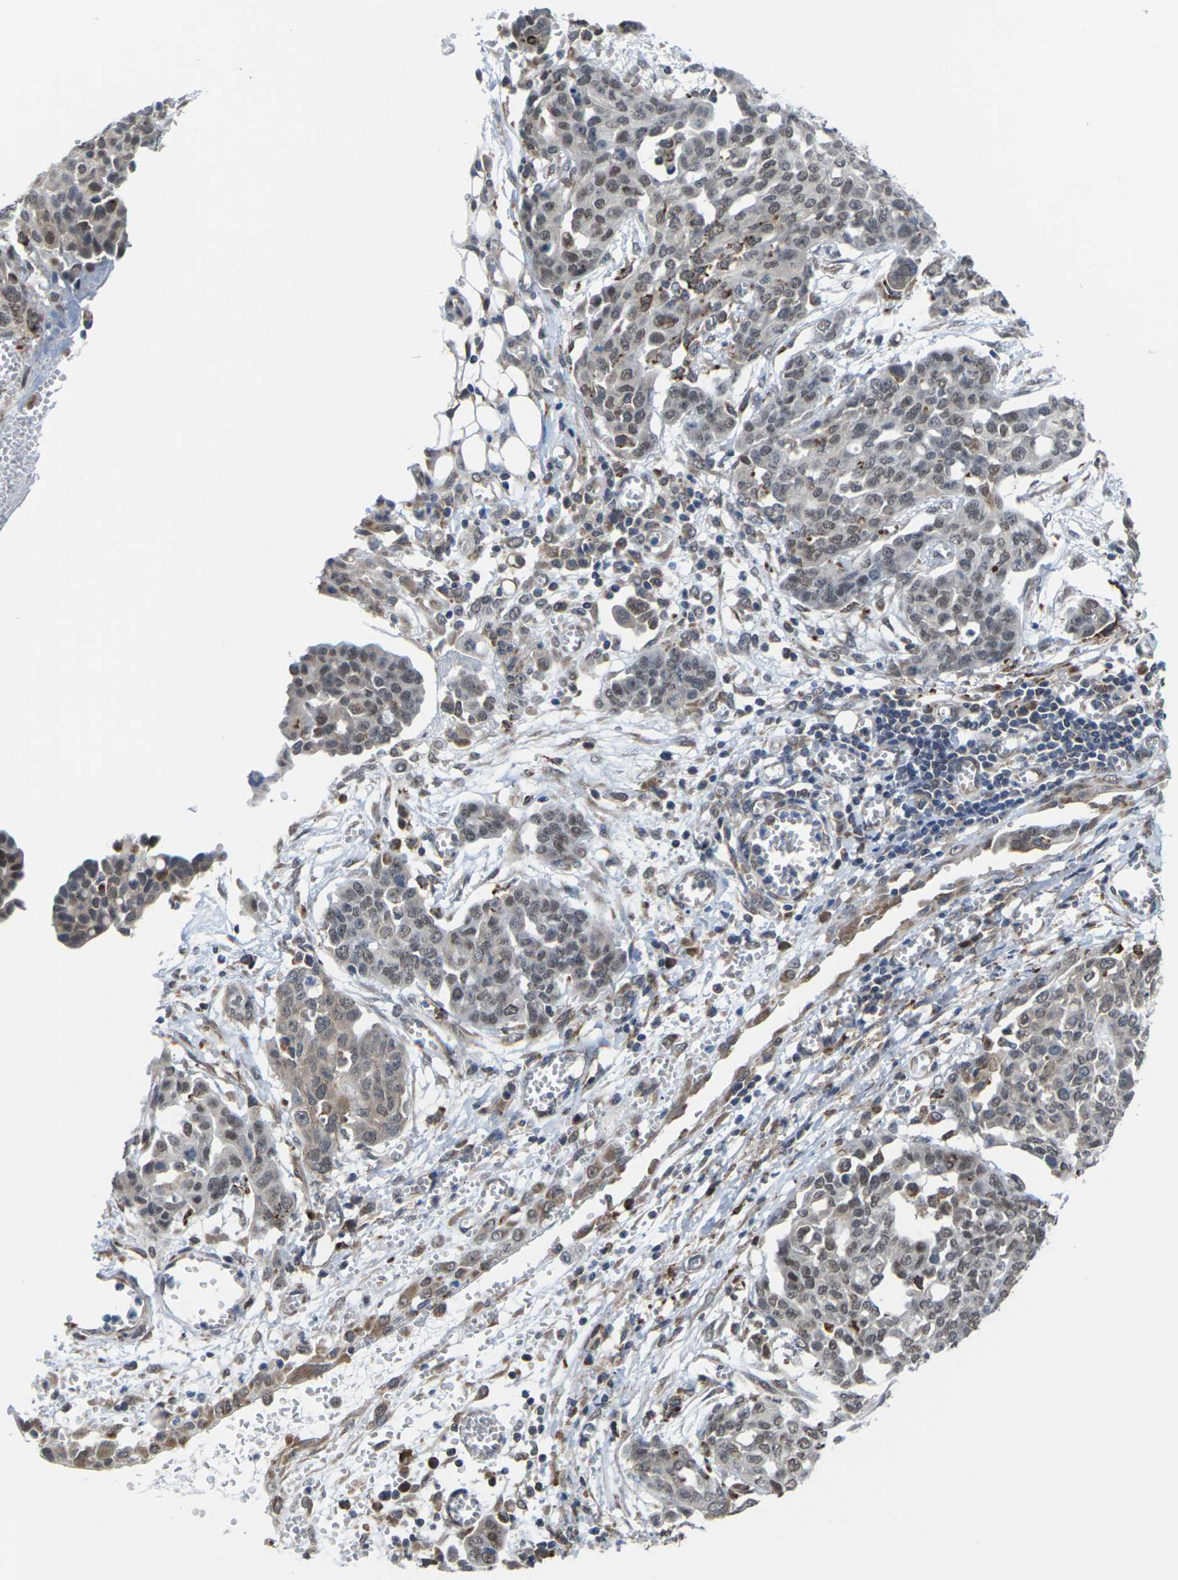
{"staining": {"intensity": "weak", "quantity": ">75%", "location": "nuclear"}, "tissue": "ovarian cancer", "cell_type": "Tumor cells", "image_type": "cancer", "snomed": [{"axis": "morphology", "description": "Cystadenocarcinoma, serous, NOS"}, {"axis": "topography", "description": "Soft tissue"}, {"axis": "topography", "description": "Ovary"}], "caption": "Ovarian cancer stained with a brown dye shows weak nuclear positive staining in approximately >75% of tumor cells.", "gene": "PDZK1IP1", "patient": {"sex": "female", "age": 57}}